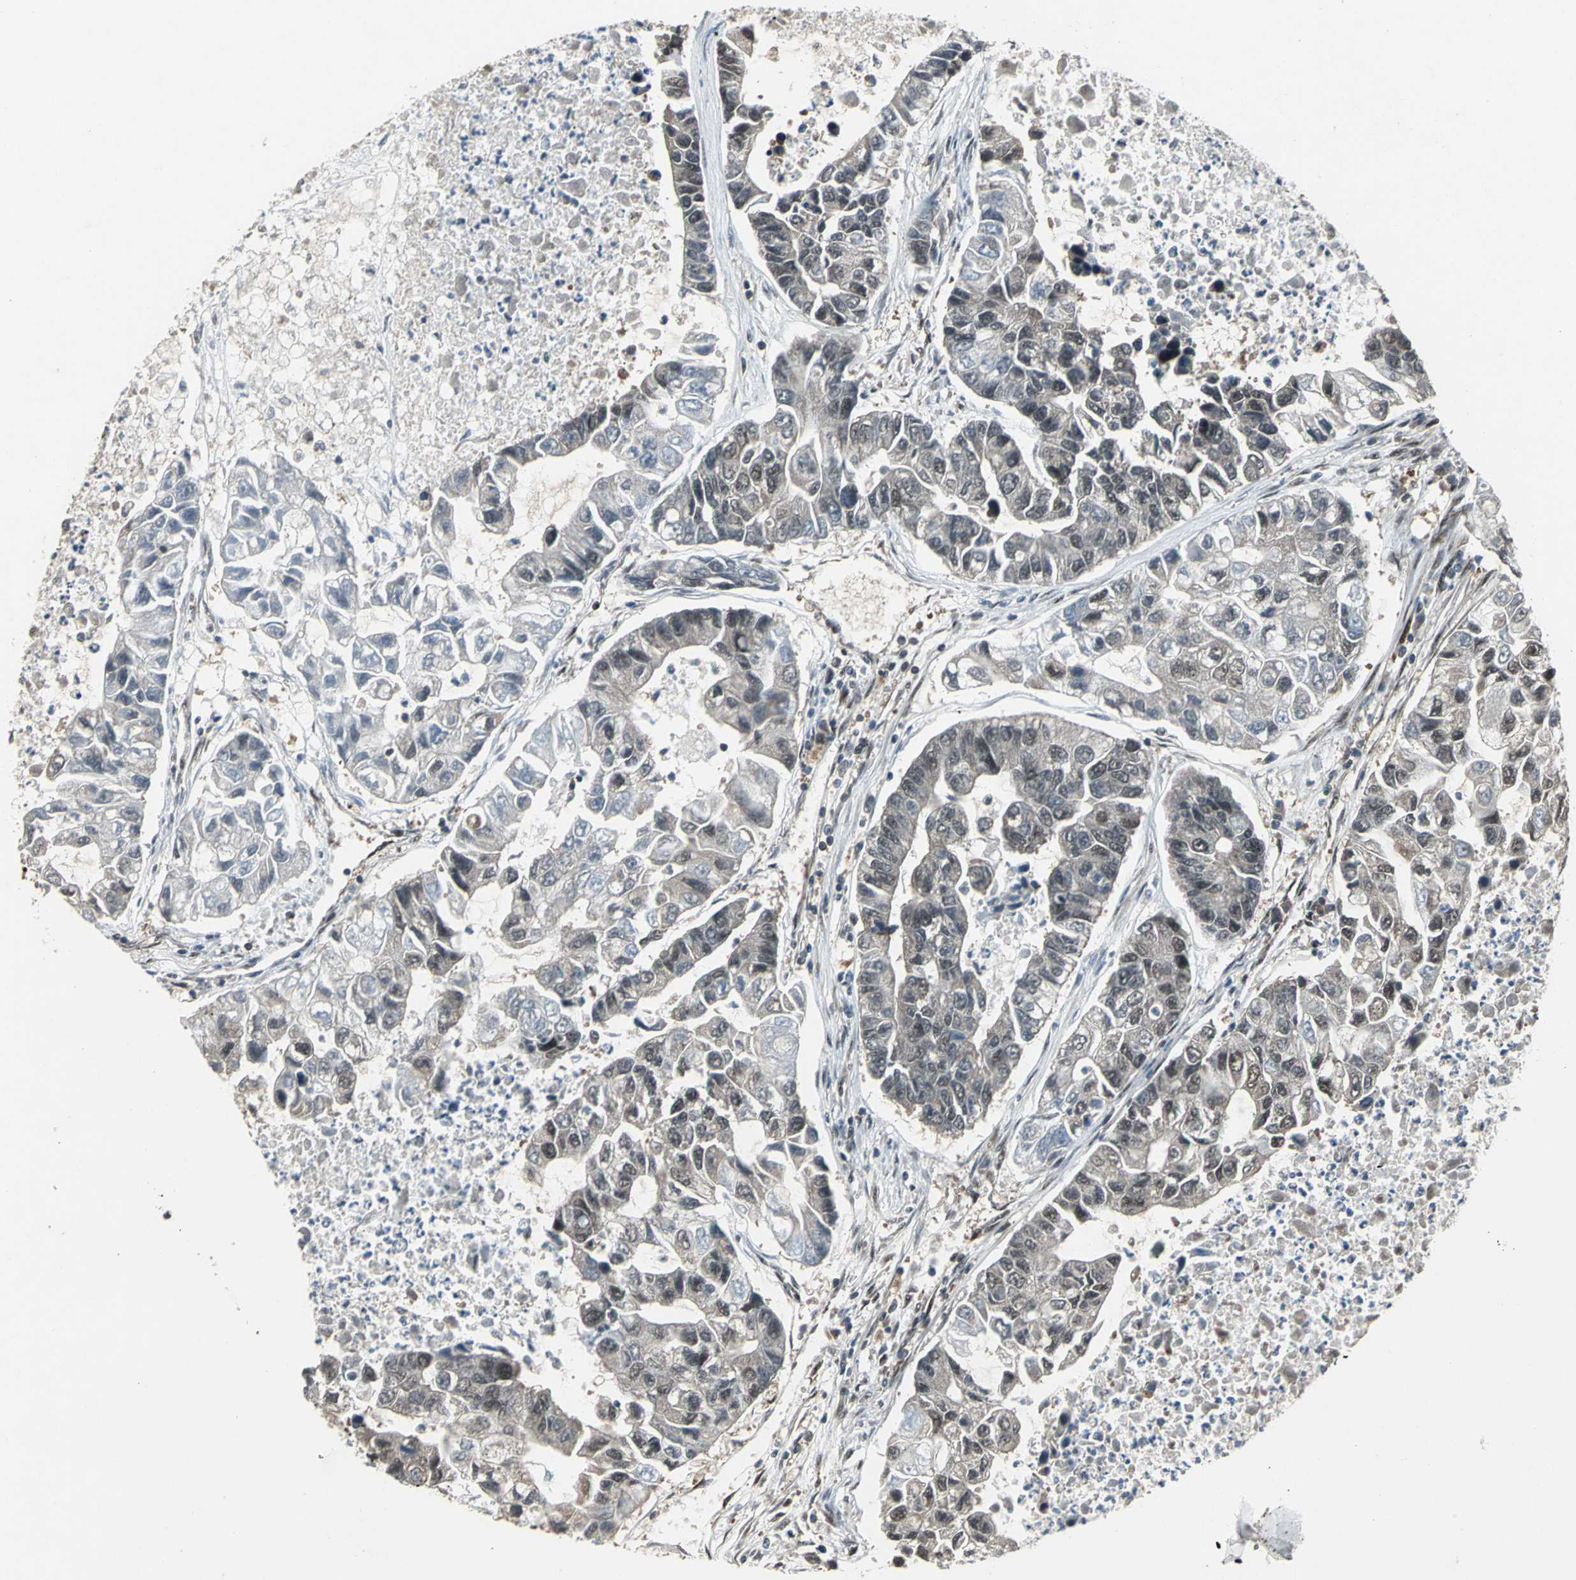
{"staining": {"intensity": "weak", "quantity": "25%-75%", "location": "cytoplasmic/membranous,nuclear"}, "tissue": "lung cancer", "cell_type": "Tumor cells", "image_type": "cancer", "snomed": [{"axis": "morphology", "description": "Adenocarcinoma, NOS"}, {"axis": "topography", "description": "Lung"}], "caption": "This is a micrograph of immunohistochemistry (IHC) staining of lung cancer, which shows weak positivity in the cytoplasmic/membranous and nuclear of tumor cells.", "gene": "COPS5", "patient": {"sex": "female", "age": 51}}